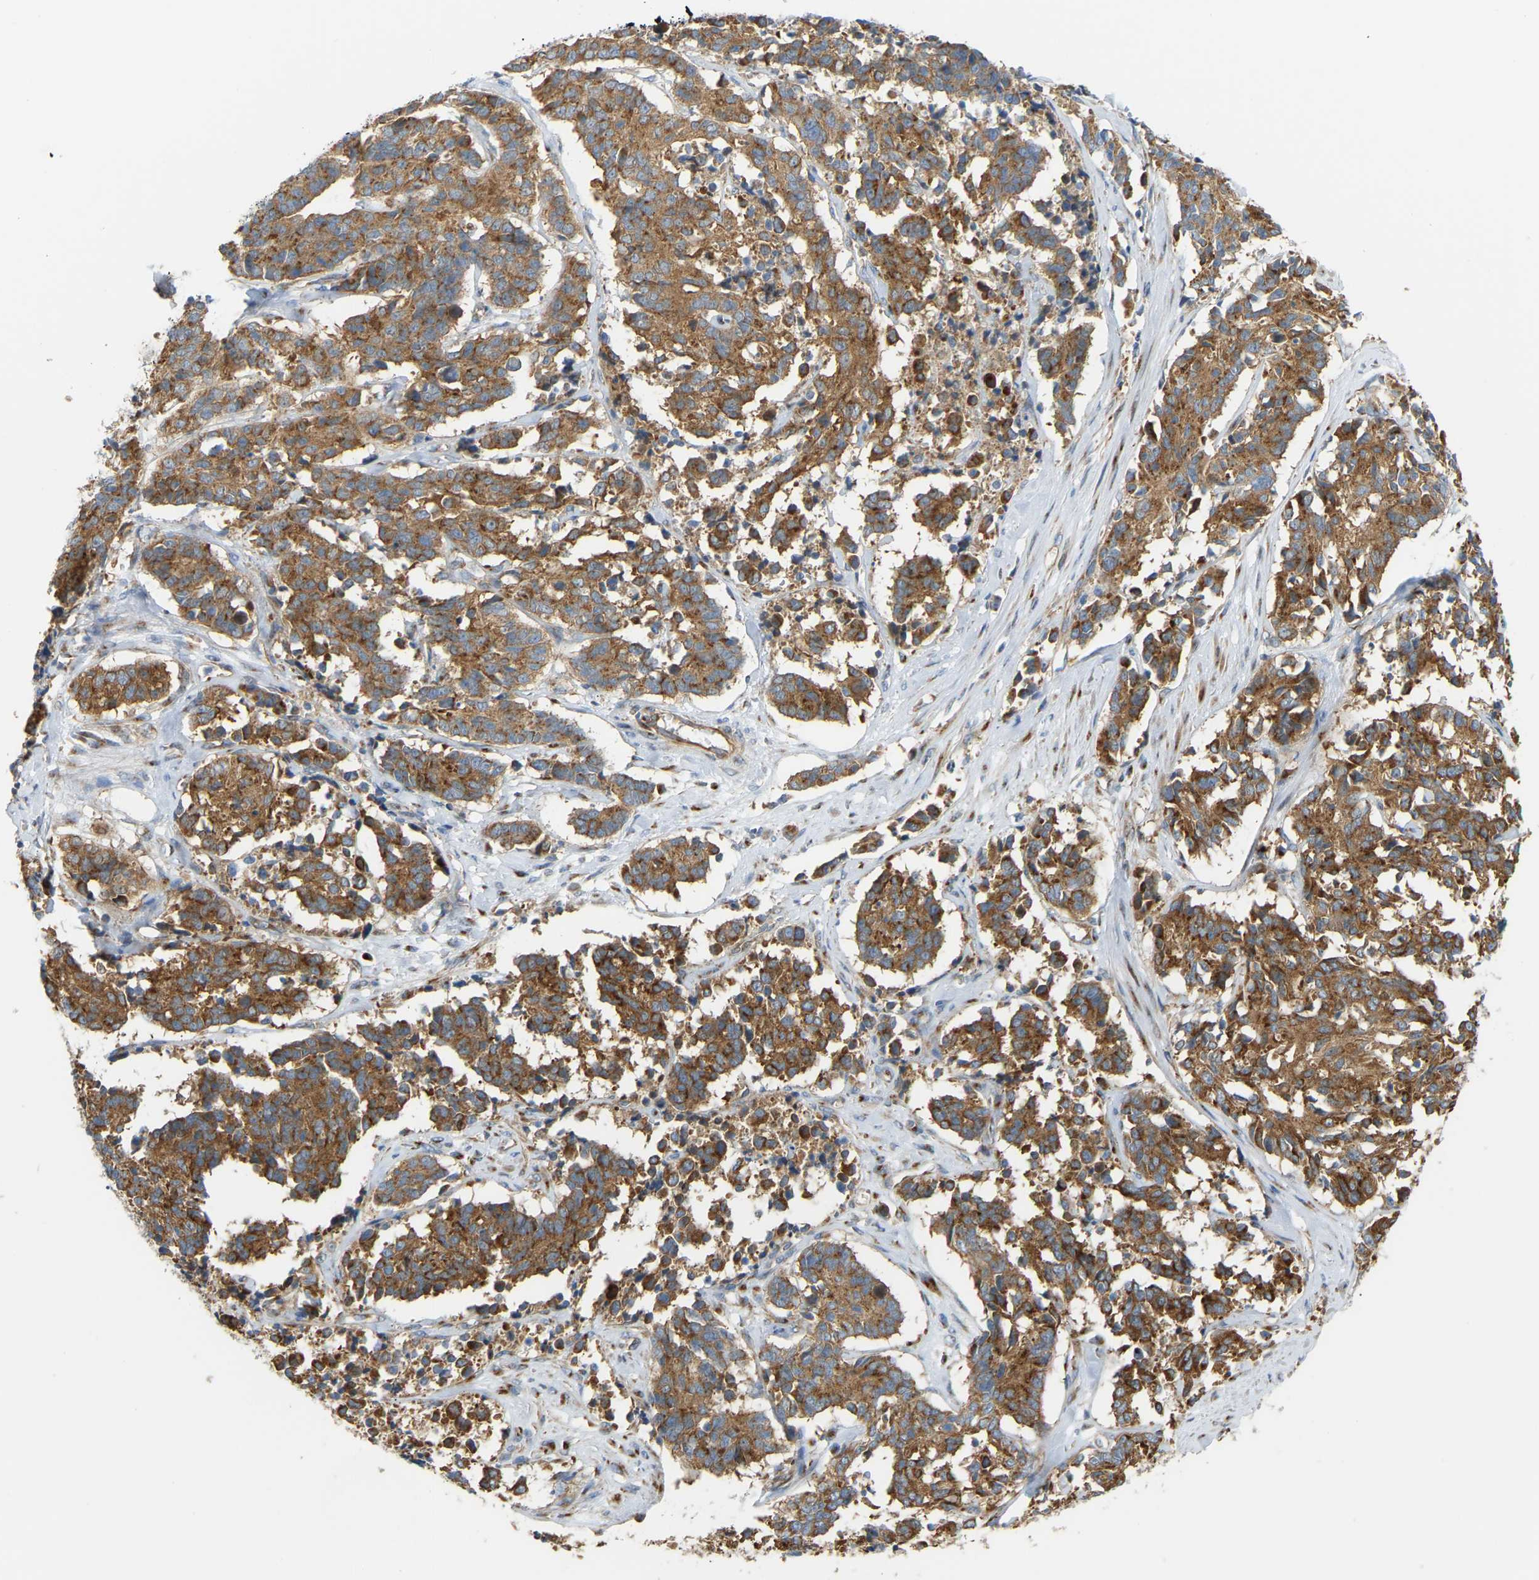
{"staining": {"intensity": "moderate", "quantity": ">75%", "location": "cytoplasmic/membranous"}, "tissue": "cervical cancer", "cell_type": "Tumor cells", "image_type": "cancer", "snomed": [{"axis": "morphology", "description": "Squamous cell carcinoma, NOS"}, {"axis": "topography", "description": "Cervix"}], "caption": "A medium amount of moderate cytoplasmic/membranous positivity is seen in approximately >75% of tumor cells in cervical cancer tissue.", "gene": "YIPF2", "patient": {"sex": "female", "age": 35}}